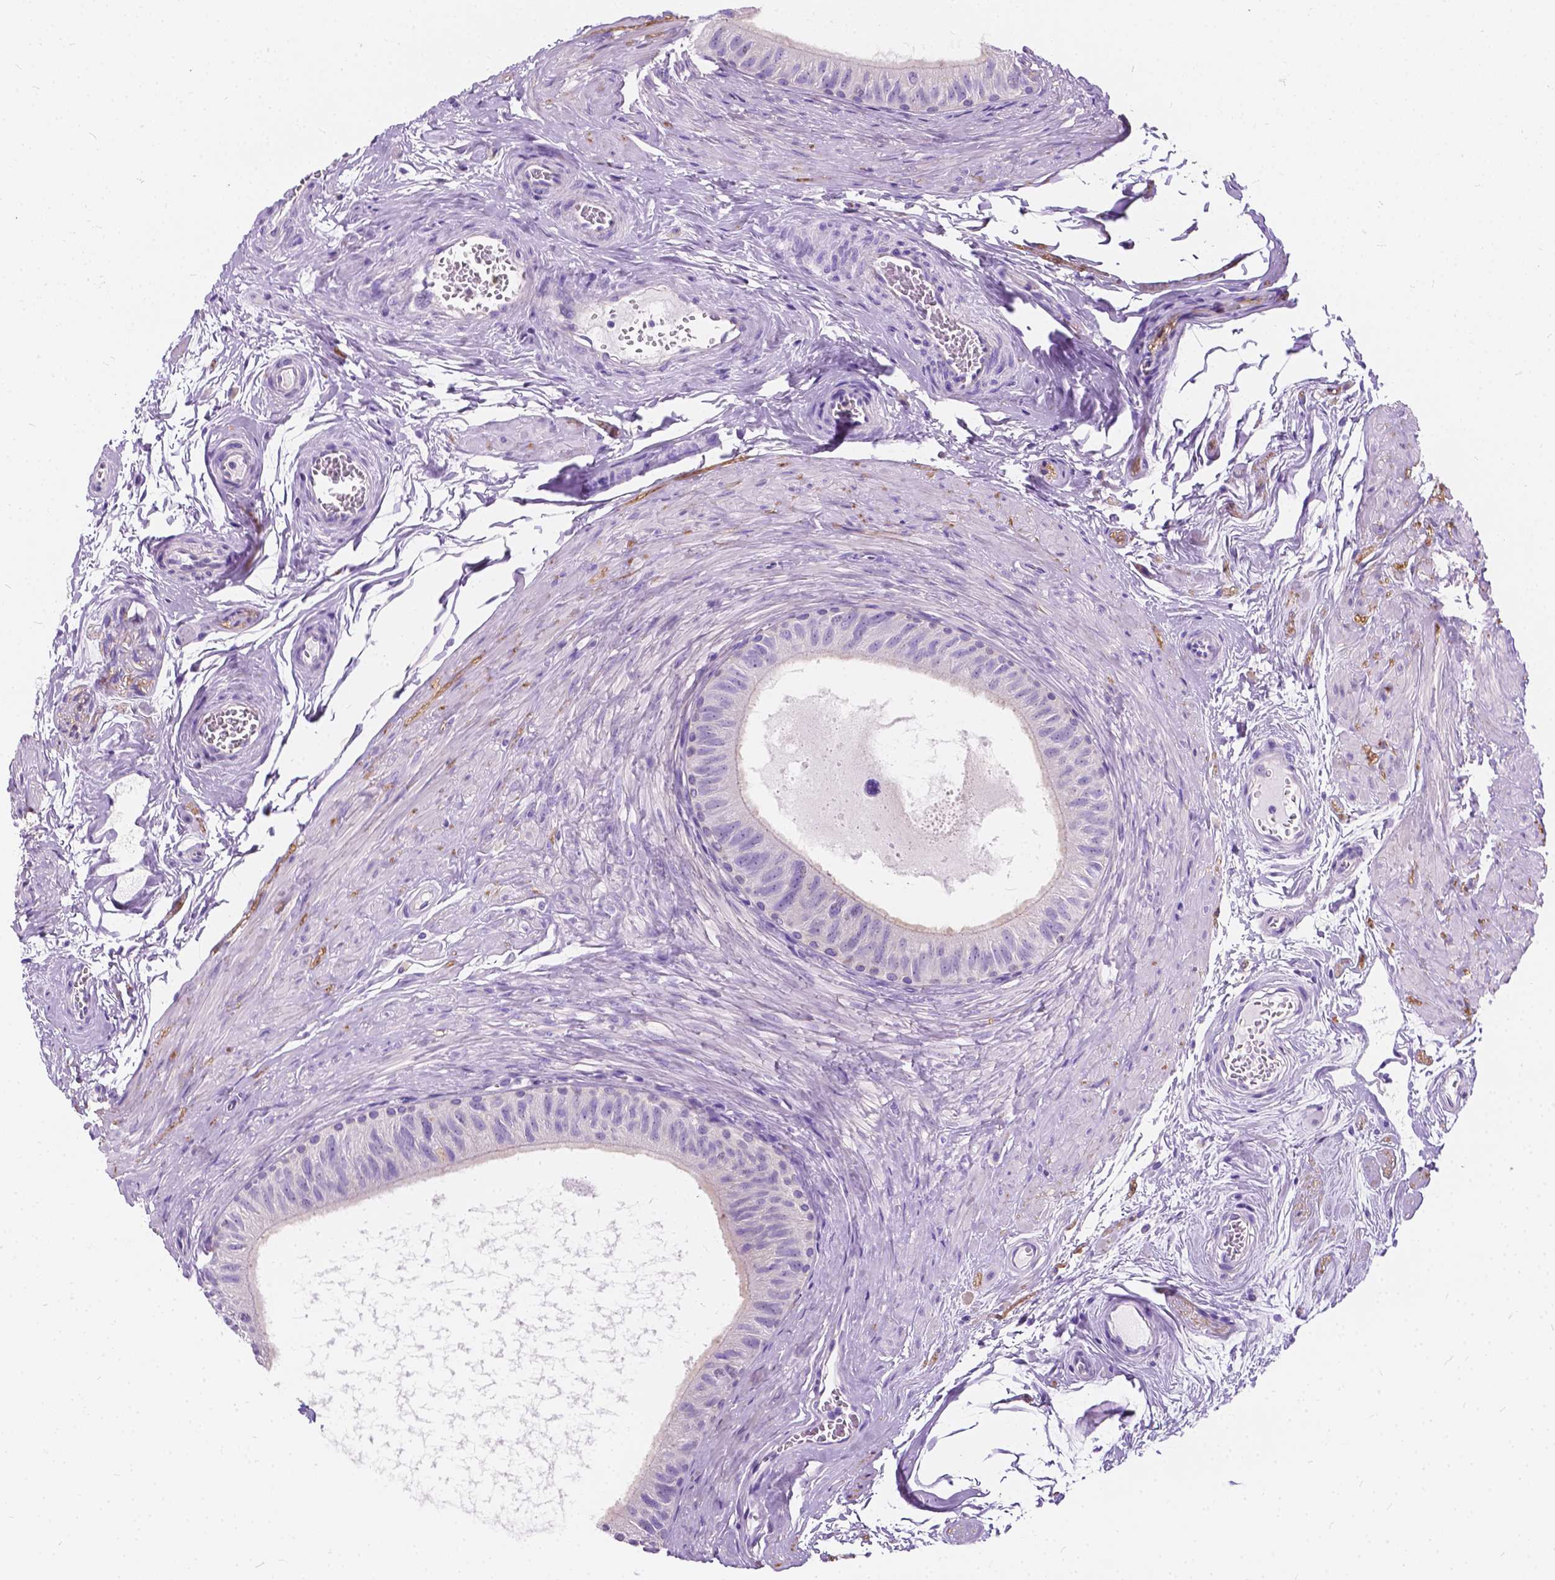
{"staining": {"intensity": "negative", "quantity": "none", "location": "none"}, "tissue": "epididymis", "cell_type": "Glandular cells", "image_type": "normal", "snomed": [{"axis": "morphology", "description": "Normal tissue, NOS"}, {"axis": "topography", "description": "Epididymis"}], "caption": "The image shows no significant positivity in glandular cells of epididymis.", "gene": "GNAO1", "patient": {"sex": "male", "age": 36}}